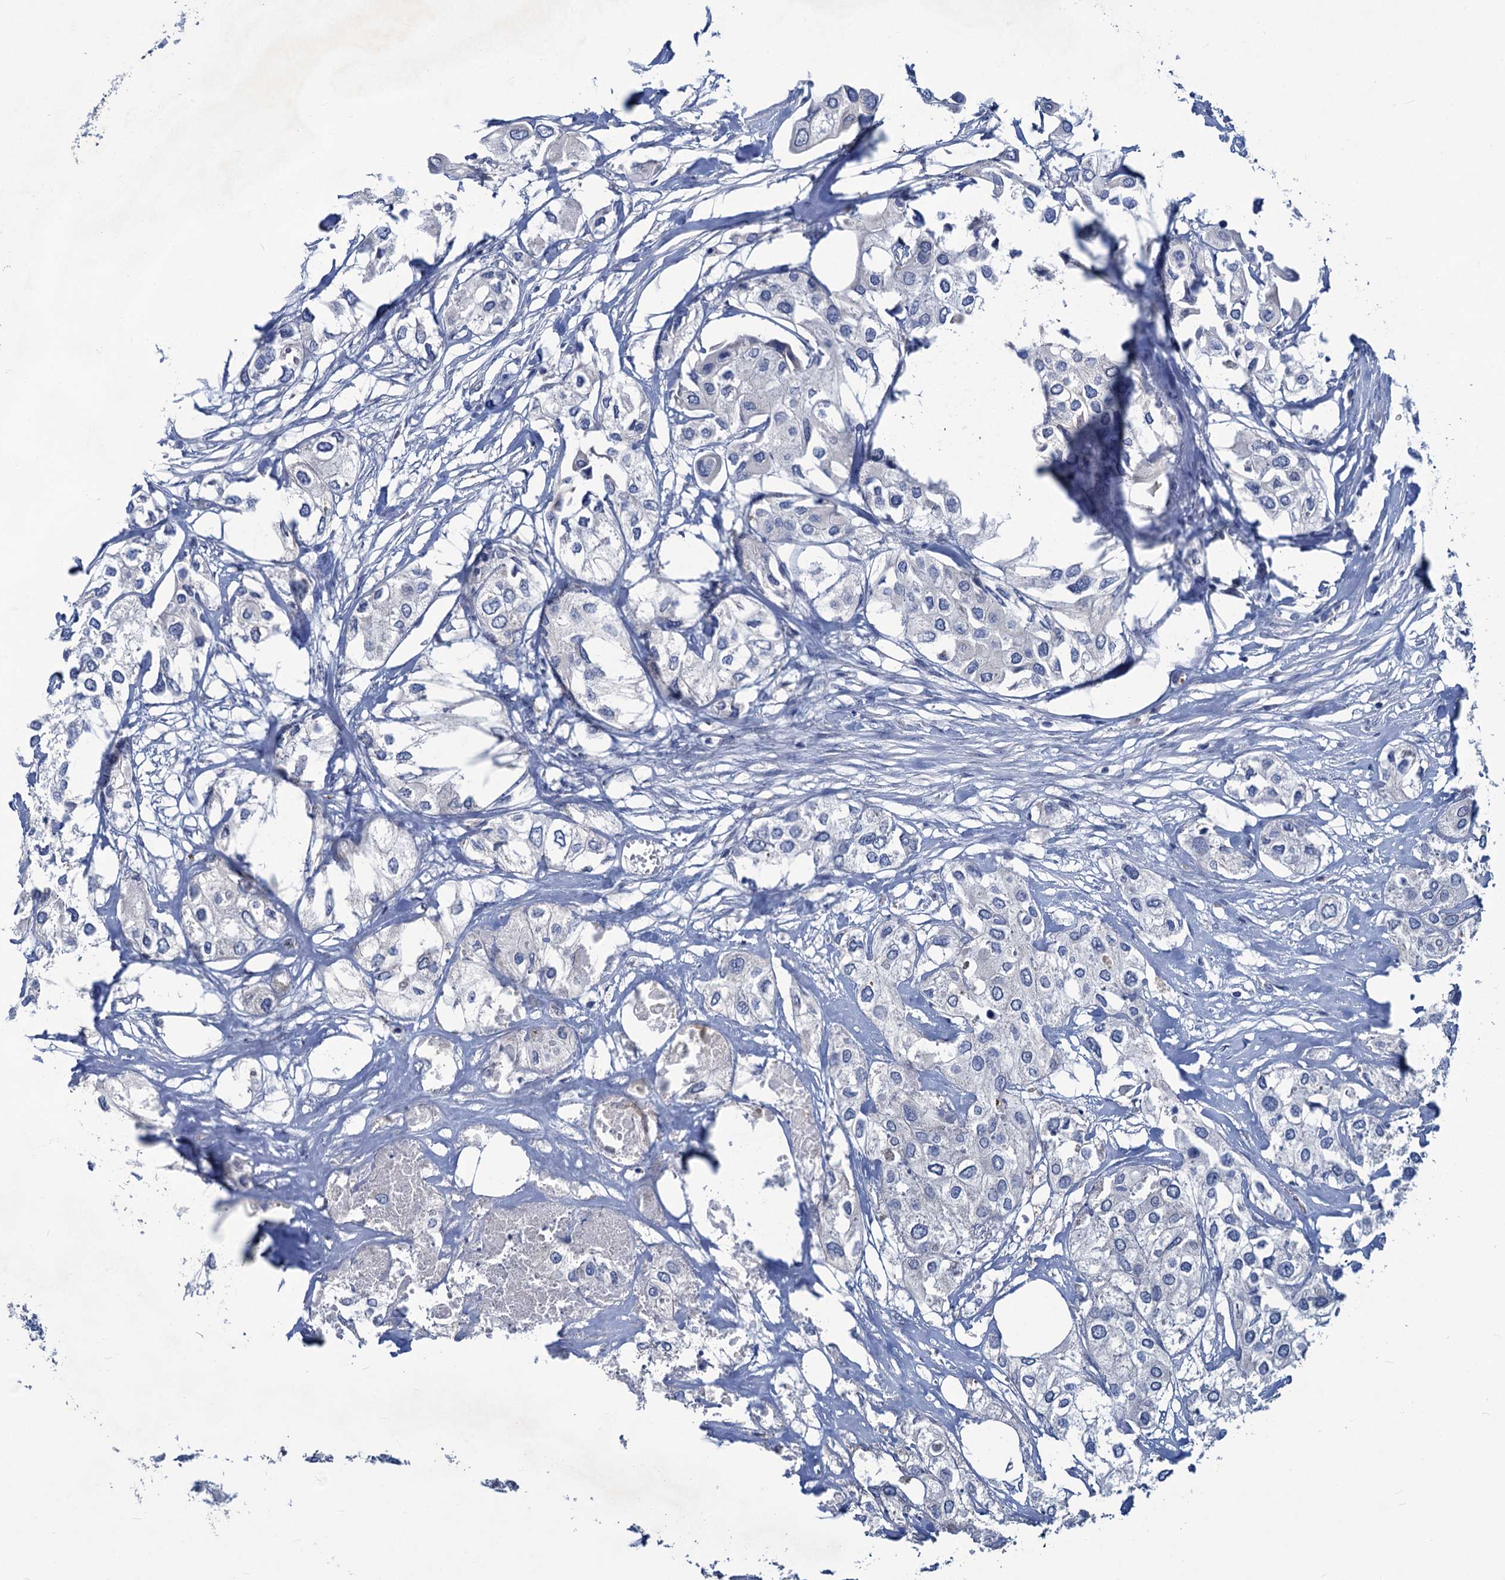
{"staining": {"intensity": "negative", "quantity": "none", "location": "none"}, "tissue": "urothelial cancer", "cell_type": "Tumor cells", "image_type": "cancer", "snomed": [{"axis": "morphology", "description": "Urothelial carcinoma, High grade"}, {"axis": "topography", "description": "Urinary bladder"}], "caption": "Protein analysis of high-grade urothelial carcinoma displays no significant staining in tumor cells.", "gene": "RTKN2", "patient": {"sex": "male", "age": 64}}